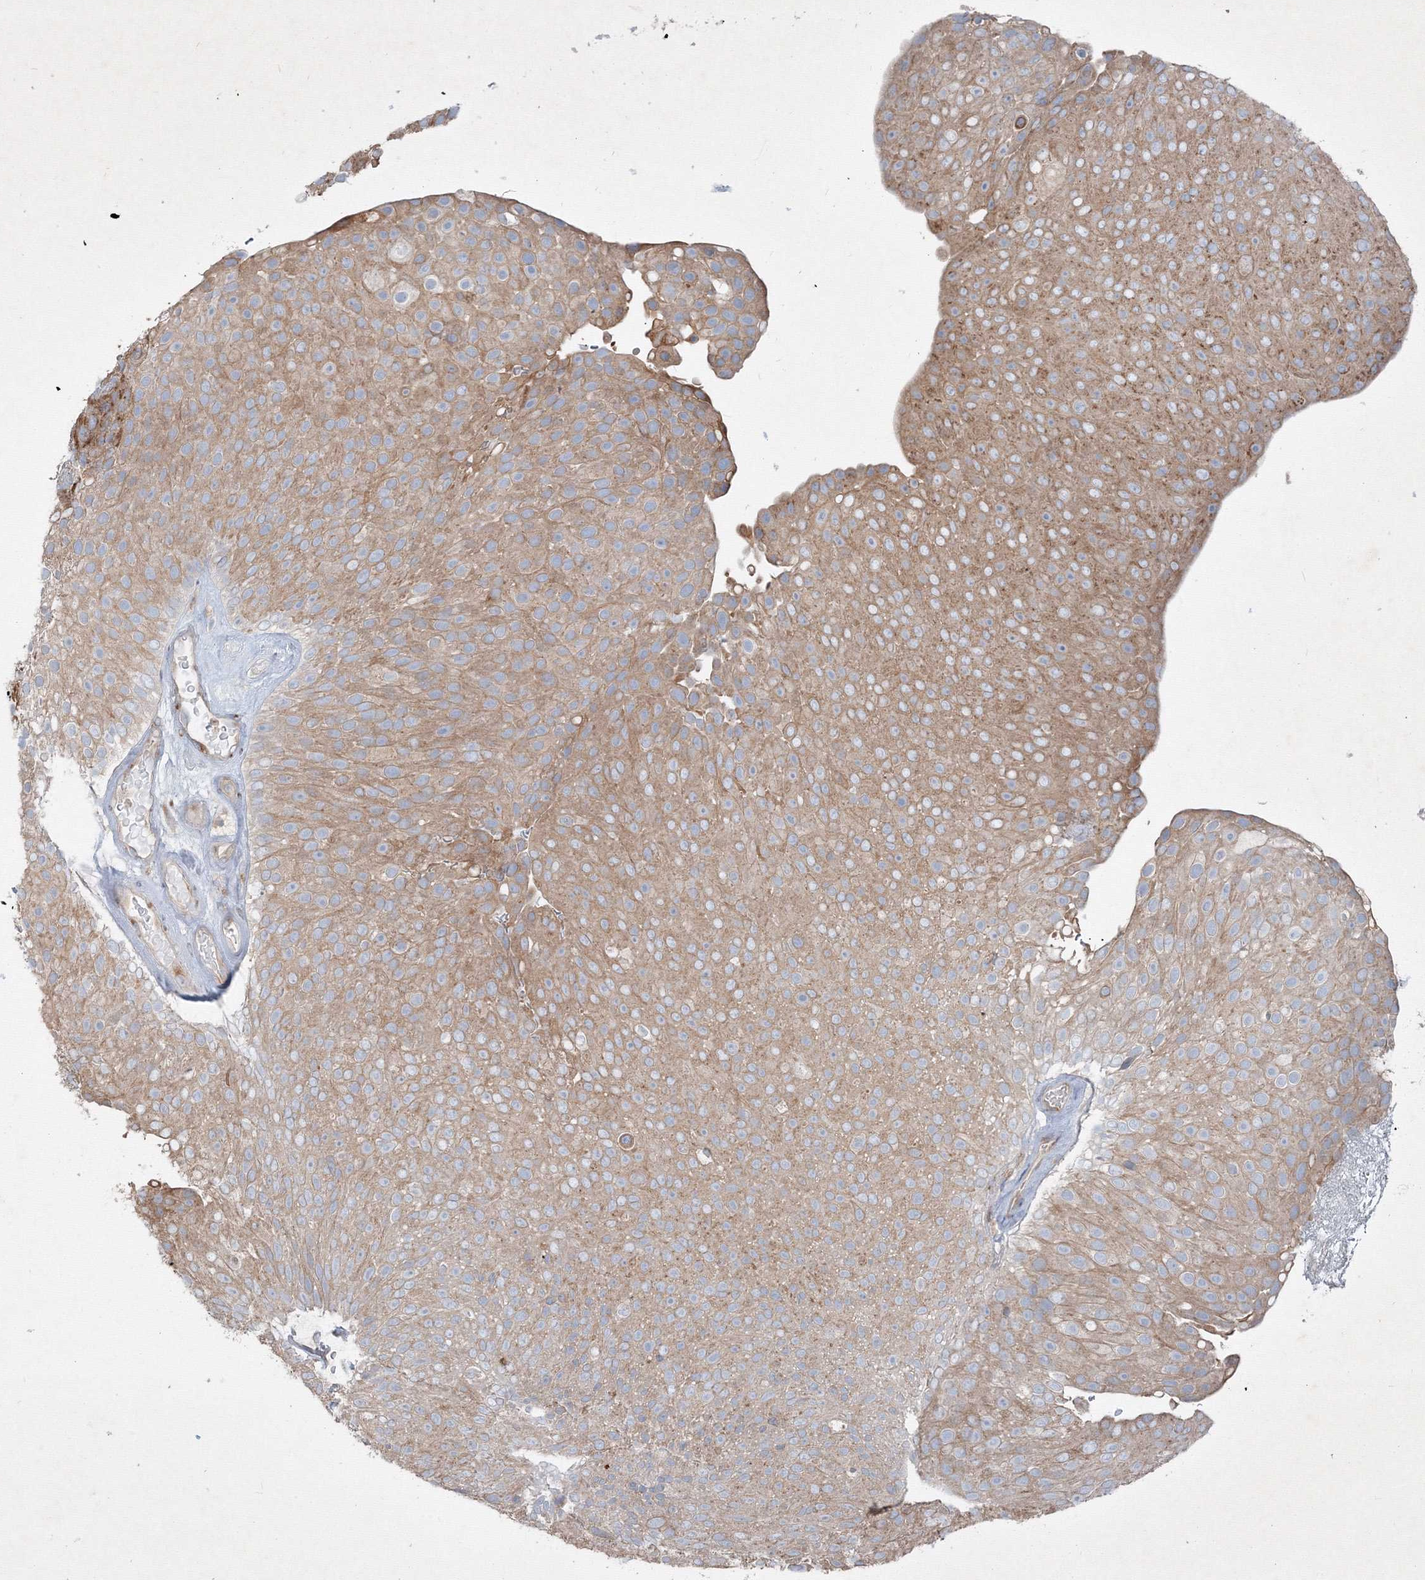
{"staining": {"intensity": "moderate", "quantity": ">75%", "location": "cytoplasmic/membranous"}, "tissue": "urothelial cancer", "cell_type": "Tumor cells", "image_type": "cancer", "snomed": [{"axis": "morphology", "description": "Urothelial carcinoma, Low grade"}, {"axis": "topography", "description": "Urinary bladder"}], "caption": "High-power microscopy captured an IHC micrograph of urothelial cancer, revealing moderate cytoplasmic/membranous positivity in about >75% of tumor cells.", "gene": "IFNAR1", "patient": {"sex": "male", "age": 78}}